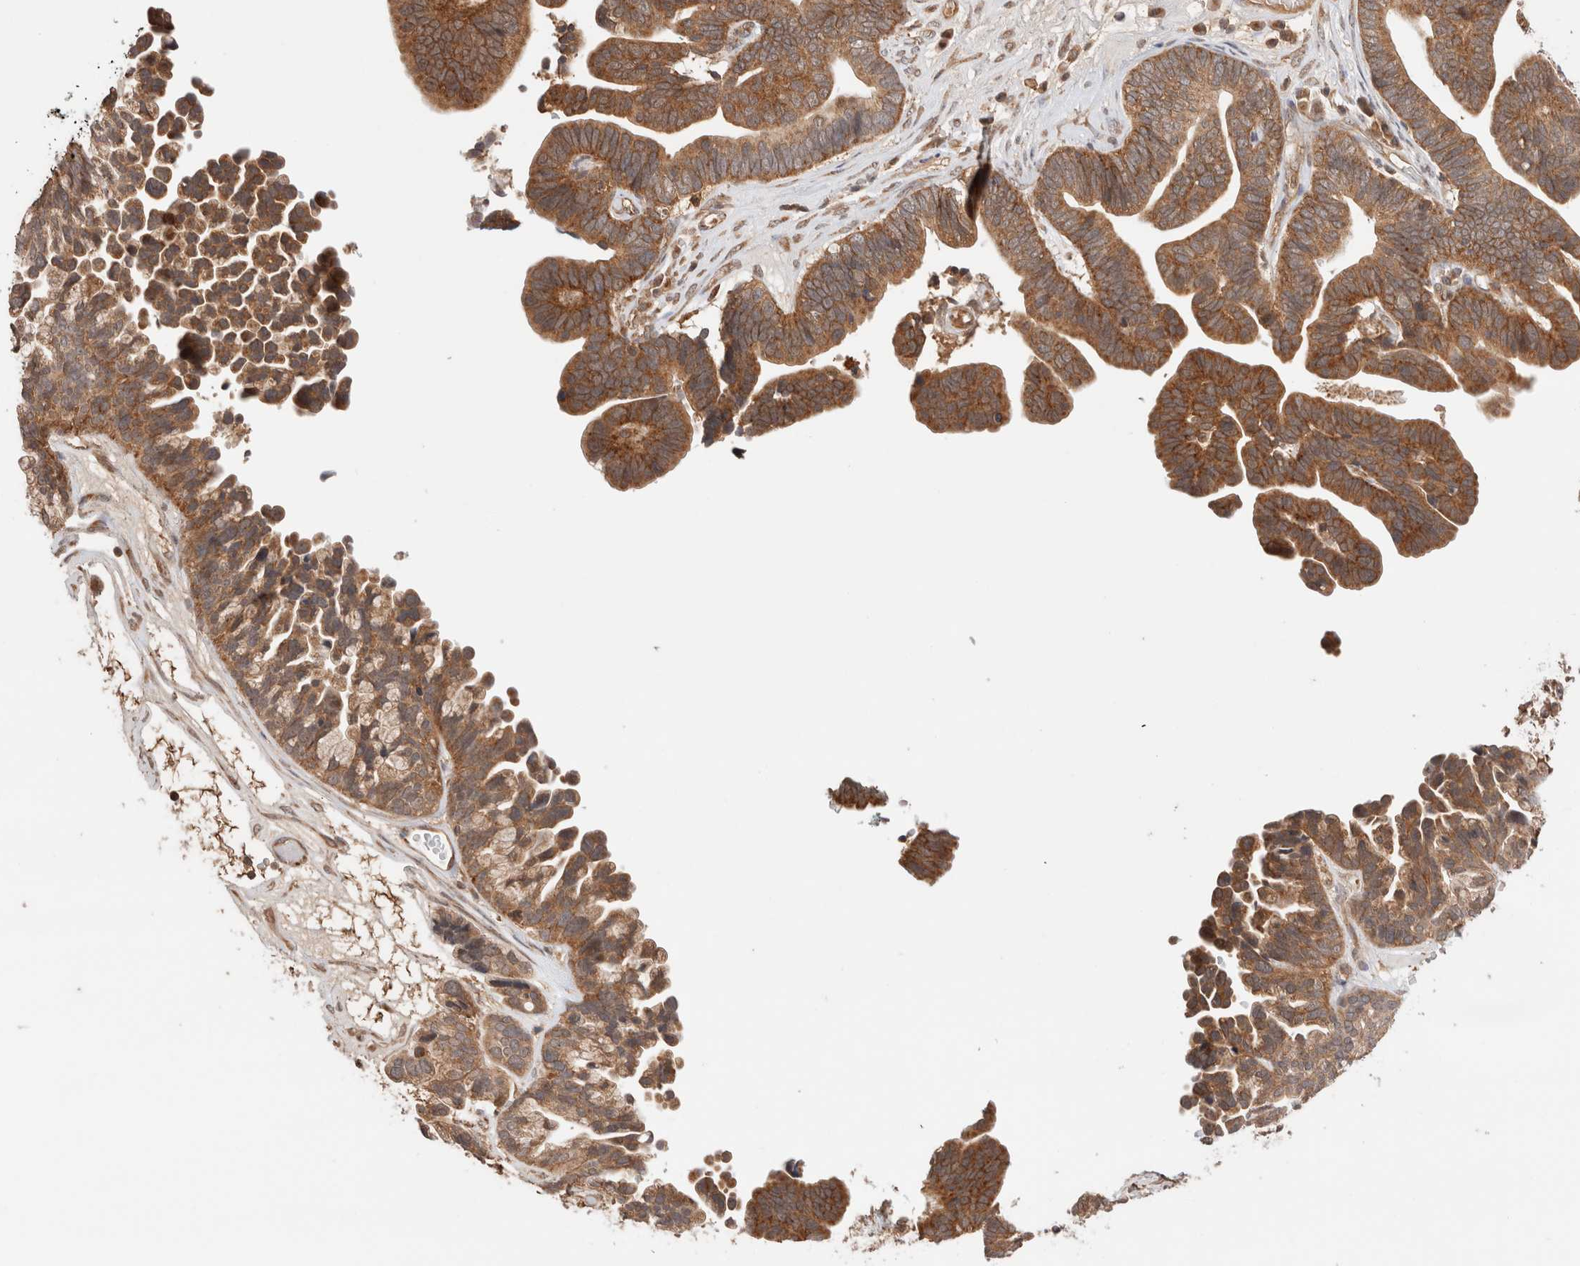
{"staining": {"intensity": "moderate", "quantity": ">75%", "location": "cytoplasmic/membranous"}, "tissue": "ovarian cancer", "cell_type": "Tumor cells", "image_type": "cancer", "snomed": [{"axis": "morphology", "description": "Cystadenocarcinoma, serous, NOS"}, {"axis": "topography", "description": "Ovary"}], "caption": "Tumor cells display medium levels of moderate cytoplasmic/membranous staining in approximately >75% of cells in serous cystadenocarcinoma (ovarian). (Brightfield microscopy of DAB IHC at high magnification).", "gene": "SIKE1", "patient": {"sex": "female", "age": 56}}